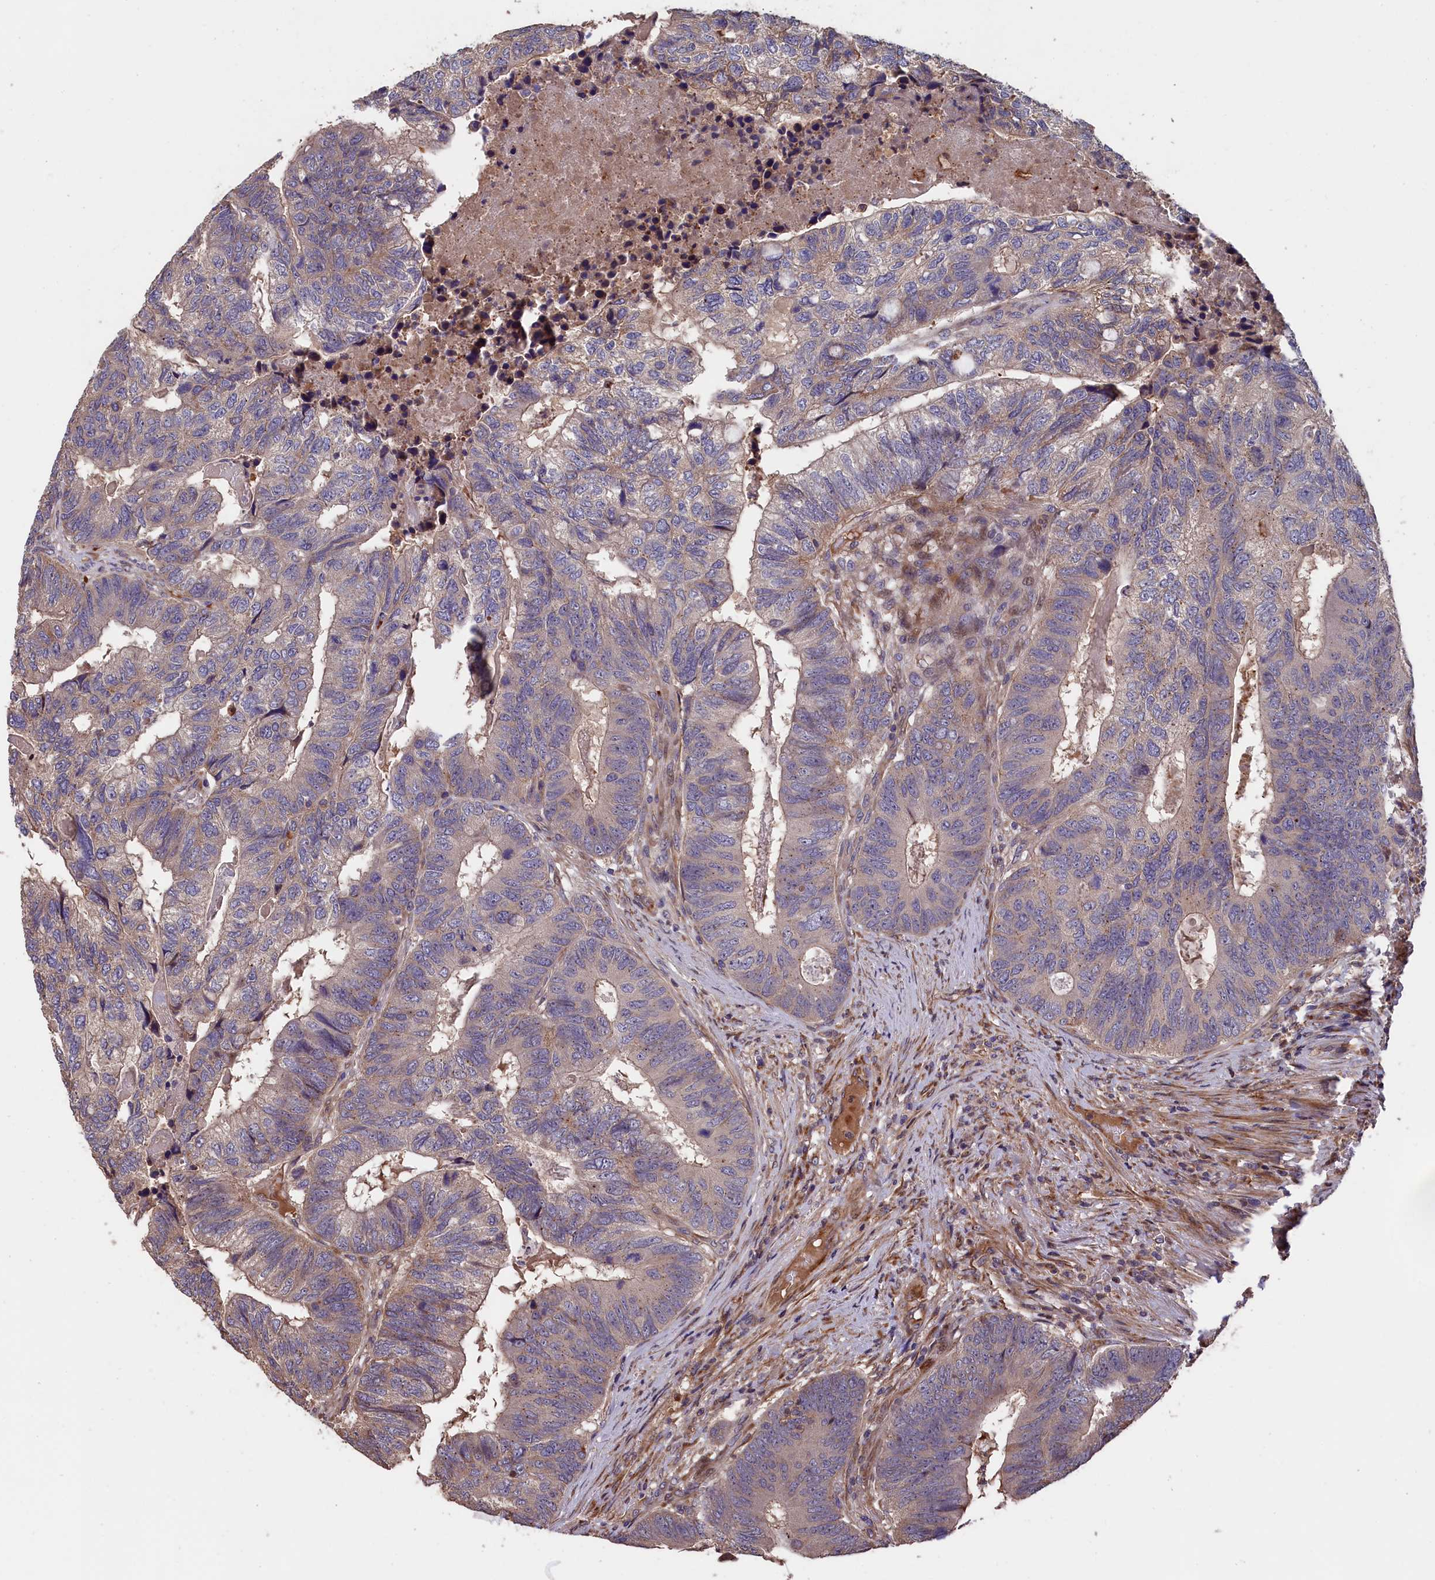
{"staining": {"intensity": "weak", "quantity": "<25%", "location": "cytoplasmic/membranous"}, "tissue": "colorectal cancer", "cell_type": "Tumor cells", "image_type": "cancer", "snomed": [{"axis": "morphology", "description": "Adenocarcinoma, NOS"}, {"axis": "topography", "description": "Colon"}], "caption": "Protein analysis of colorectal cancer shows no significant staining in tumor cells. (Stains: DAB immunohistochemistry with hematoxylin counter stain, Microscopy: brightfield microscopy at high magnification).", "gene": "GREB1L", "patient": {"sex": "female", "age": 67}}